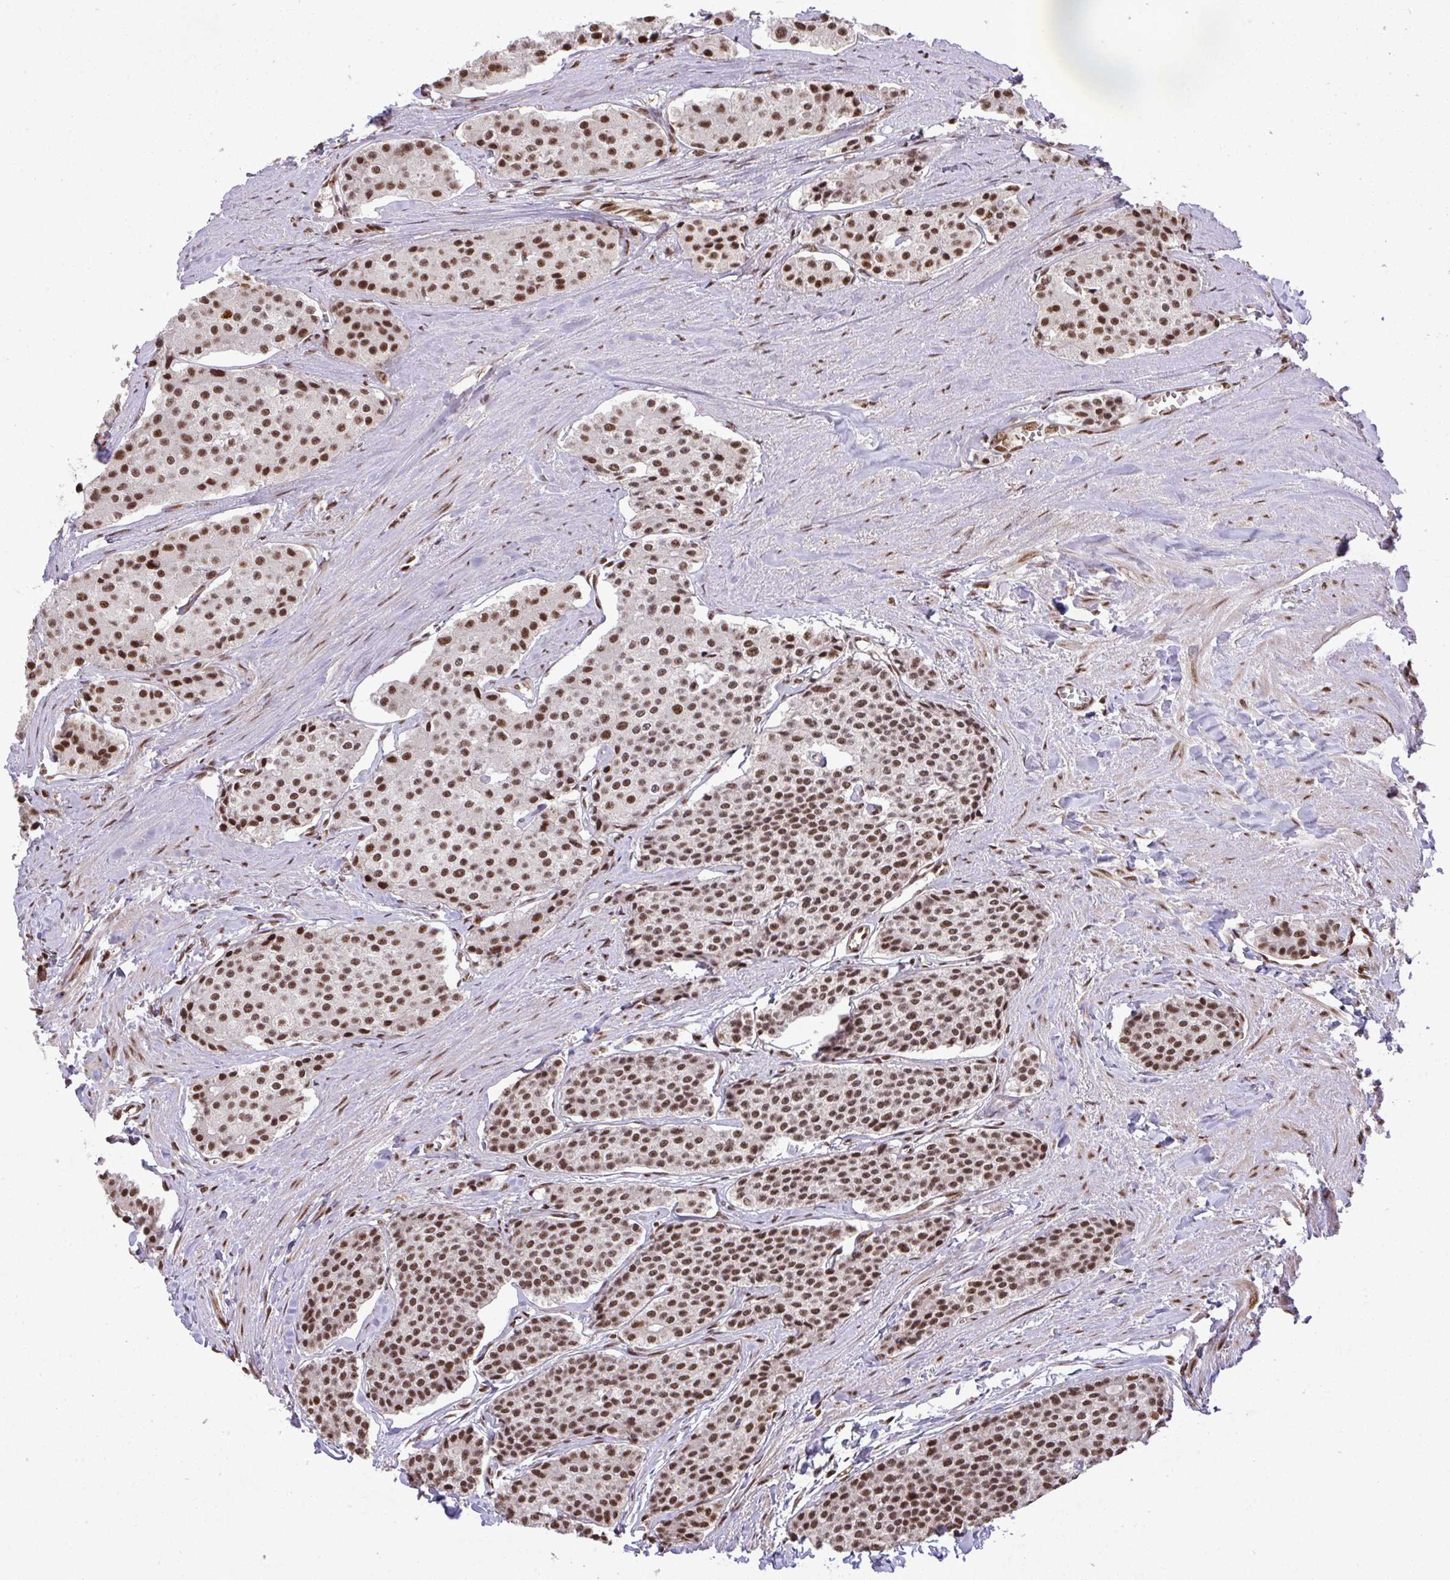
{"staining": {"intensity": "moderate", "quantity": ">75%", "location": "nuclear"}, "tissue": "carcinoid", "cell_type": "Tumor cells", "image_type": "cancer", "snomed": [{"axis": "morphology", "description": "Carcinoid, malignant, NOS"}, {"axis": "topography", "description": "Small intestine"}], "caption": "Immunohistochemistry (IHC) staining of malignant carcinoid, which displays medium levels of moderate nuclear staining in approximately >75% of tumor cells indicating moderate nuclear protein staining. The staining was performed using DAB (brown) for protein detection and nuclei were counterstained in hematoxylin (blue).", "gene": "U2AF1", "patient": {"sex": "female", "age": 65}}